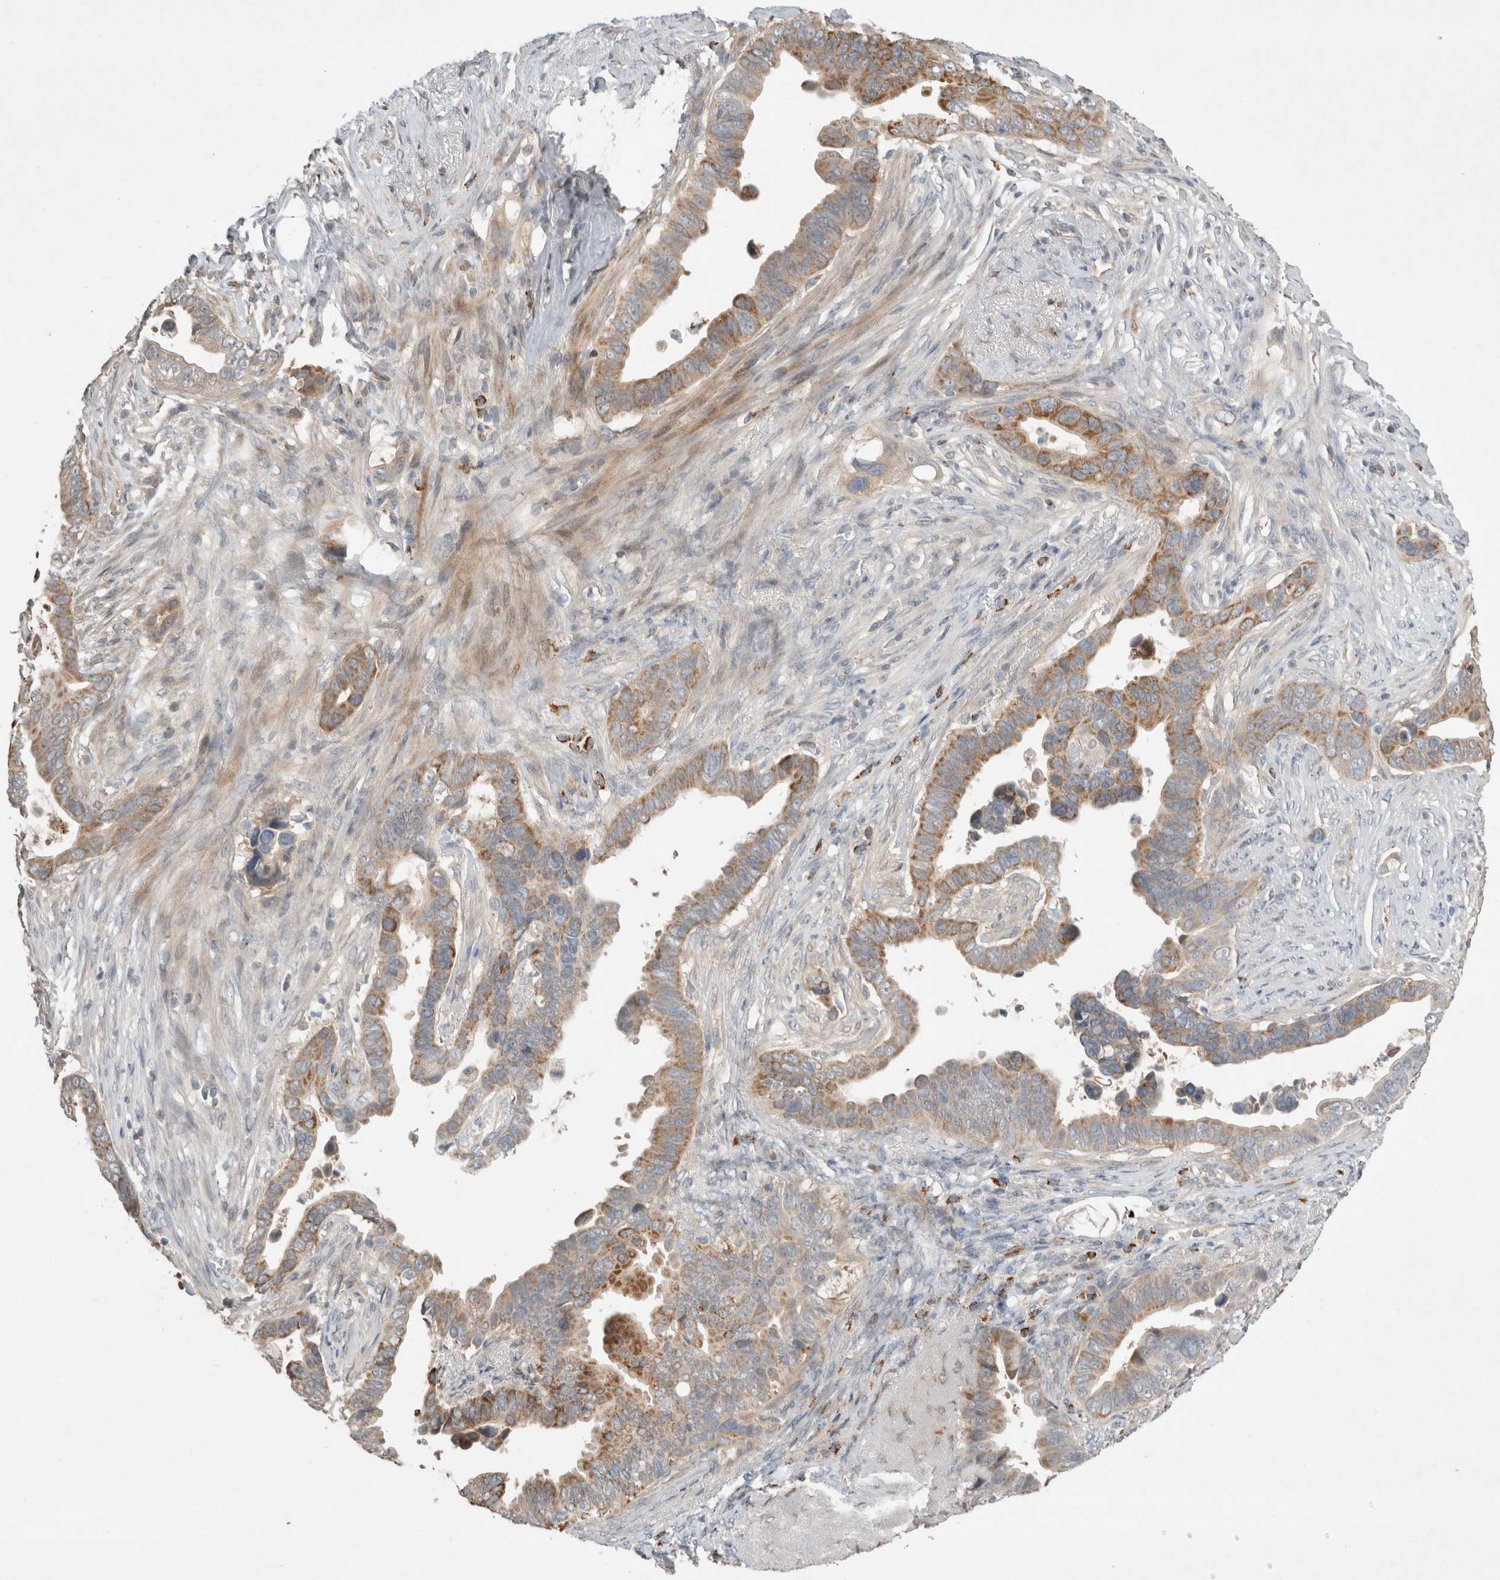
{"staining": {"intensity": "moderate", "quantity": "25%-75%", "location": "cytoplasmic/membranous"}, "tissue": "pancreatic cancer", "cell_type": "Tumor cells", "image_type": "cancer", "snomed": [{"axis": "morphology", "description": "Adenocarcinoma, NOS"}, {"axis": "topography", "description": "Pancreas"}], "caption": "This is a histology image of immunohistochemistry staining of pancreatic cancer, which shows moderate staining in the cytoplasmic/membranous of tumor cells.", "gene": "SERAC1", "patient": {"sex": "female", "age": 72}}